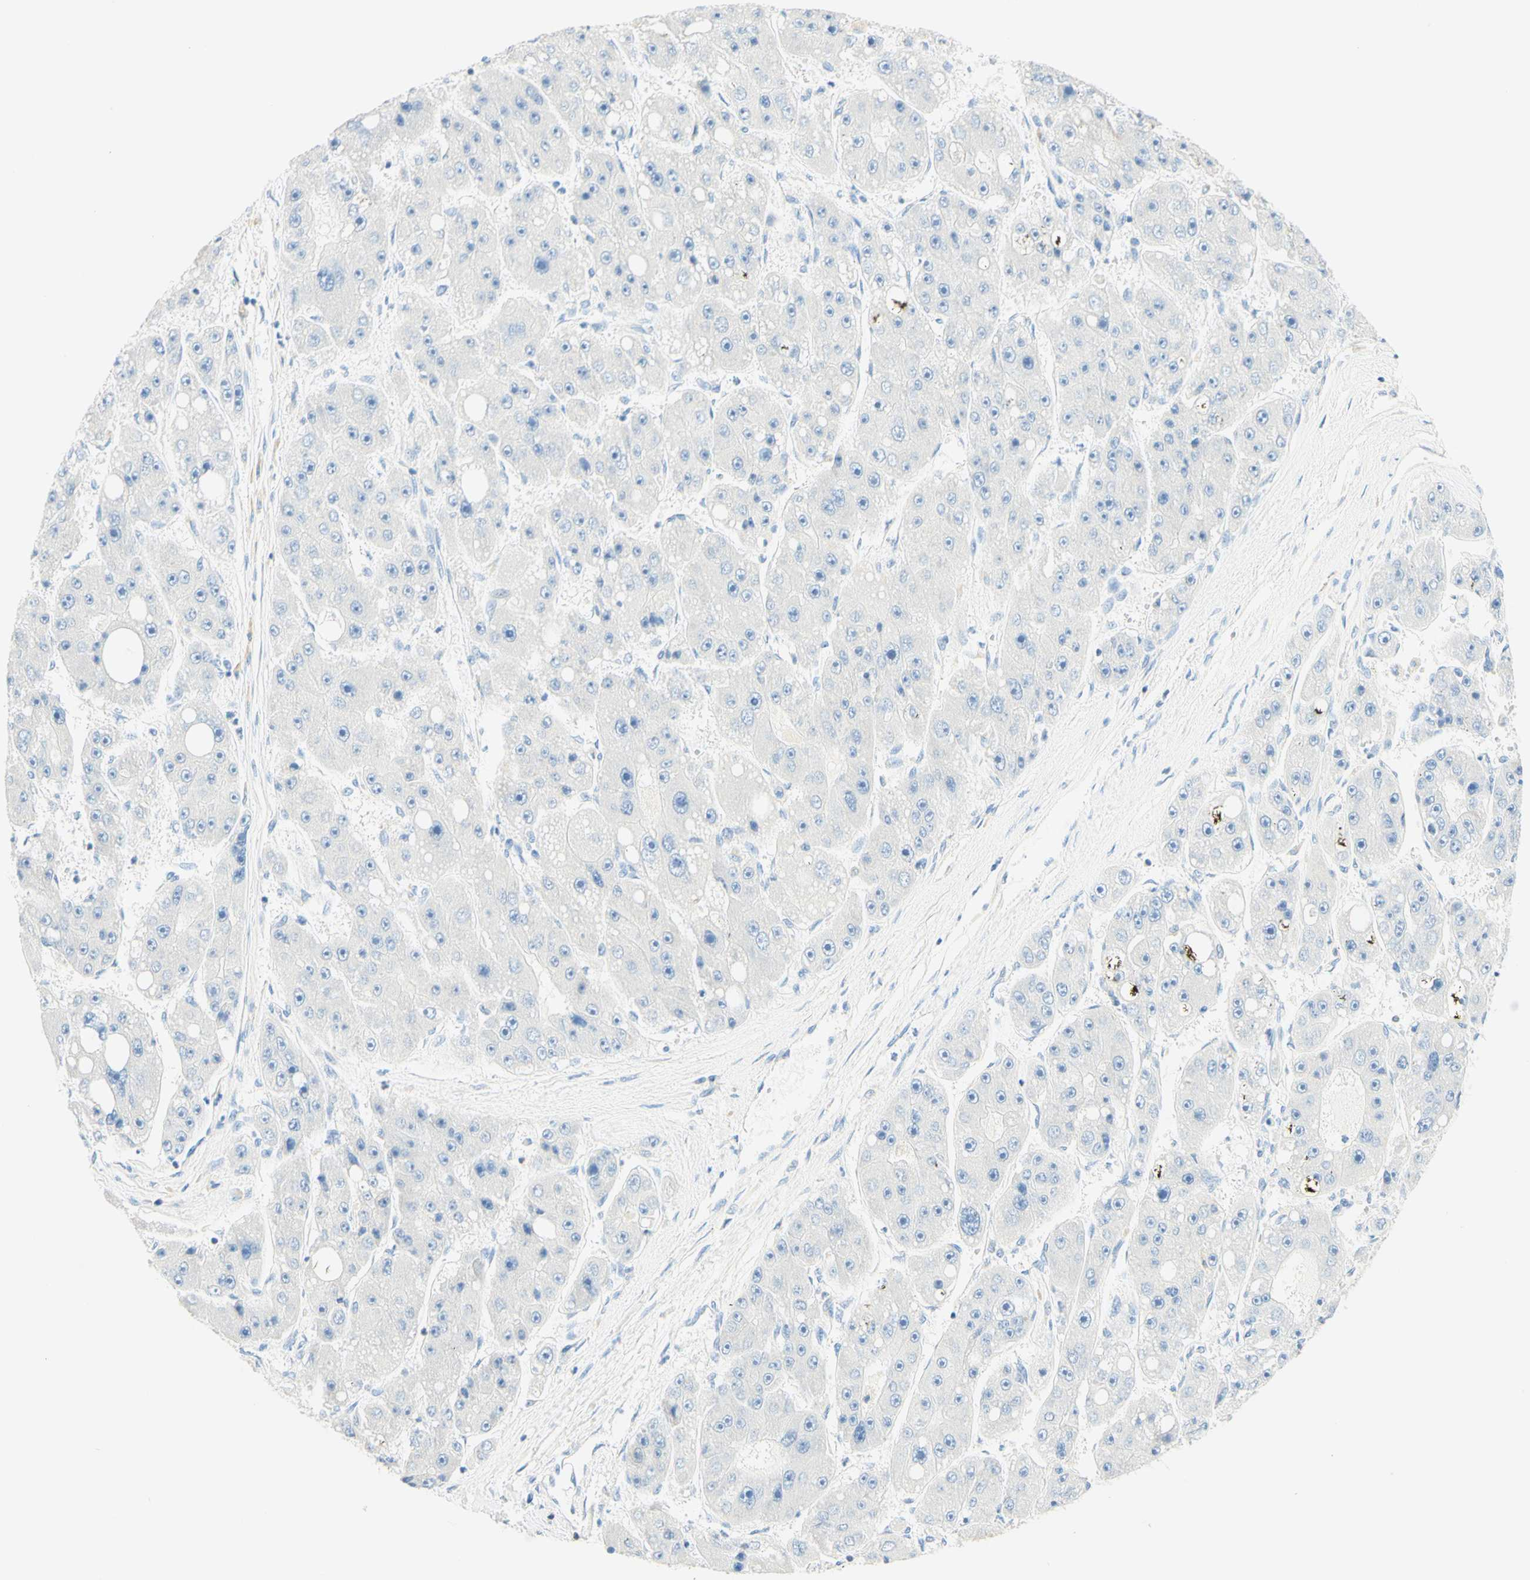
{"staining": {"intensity": "negative", "quantity": "none", "location": "none"}, "tissue": "liver cancer", "cell_type": "Tumor cells", "image_type": "cancer", "snomed": [{"axis": "morphology", "description": "Carcinoma, Hepatocellular, NOS"}, {"axis": "topography", "description": "Liver"}], "caption": "Micrograph shows no protein staining in tumor cells of liver cancer (hepatocellular carcinoma) tissue.", "gene": "LAT", "patient": {"sex": "female", "age": 61}}